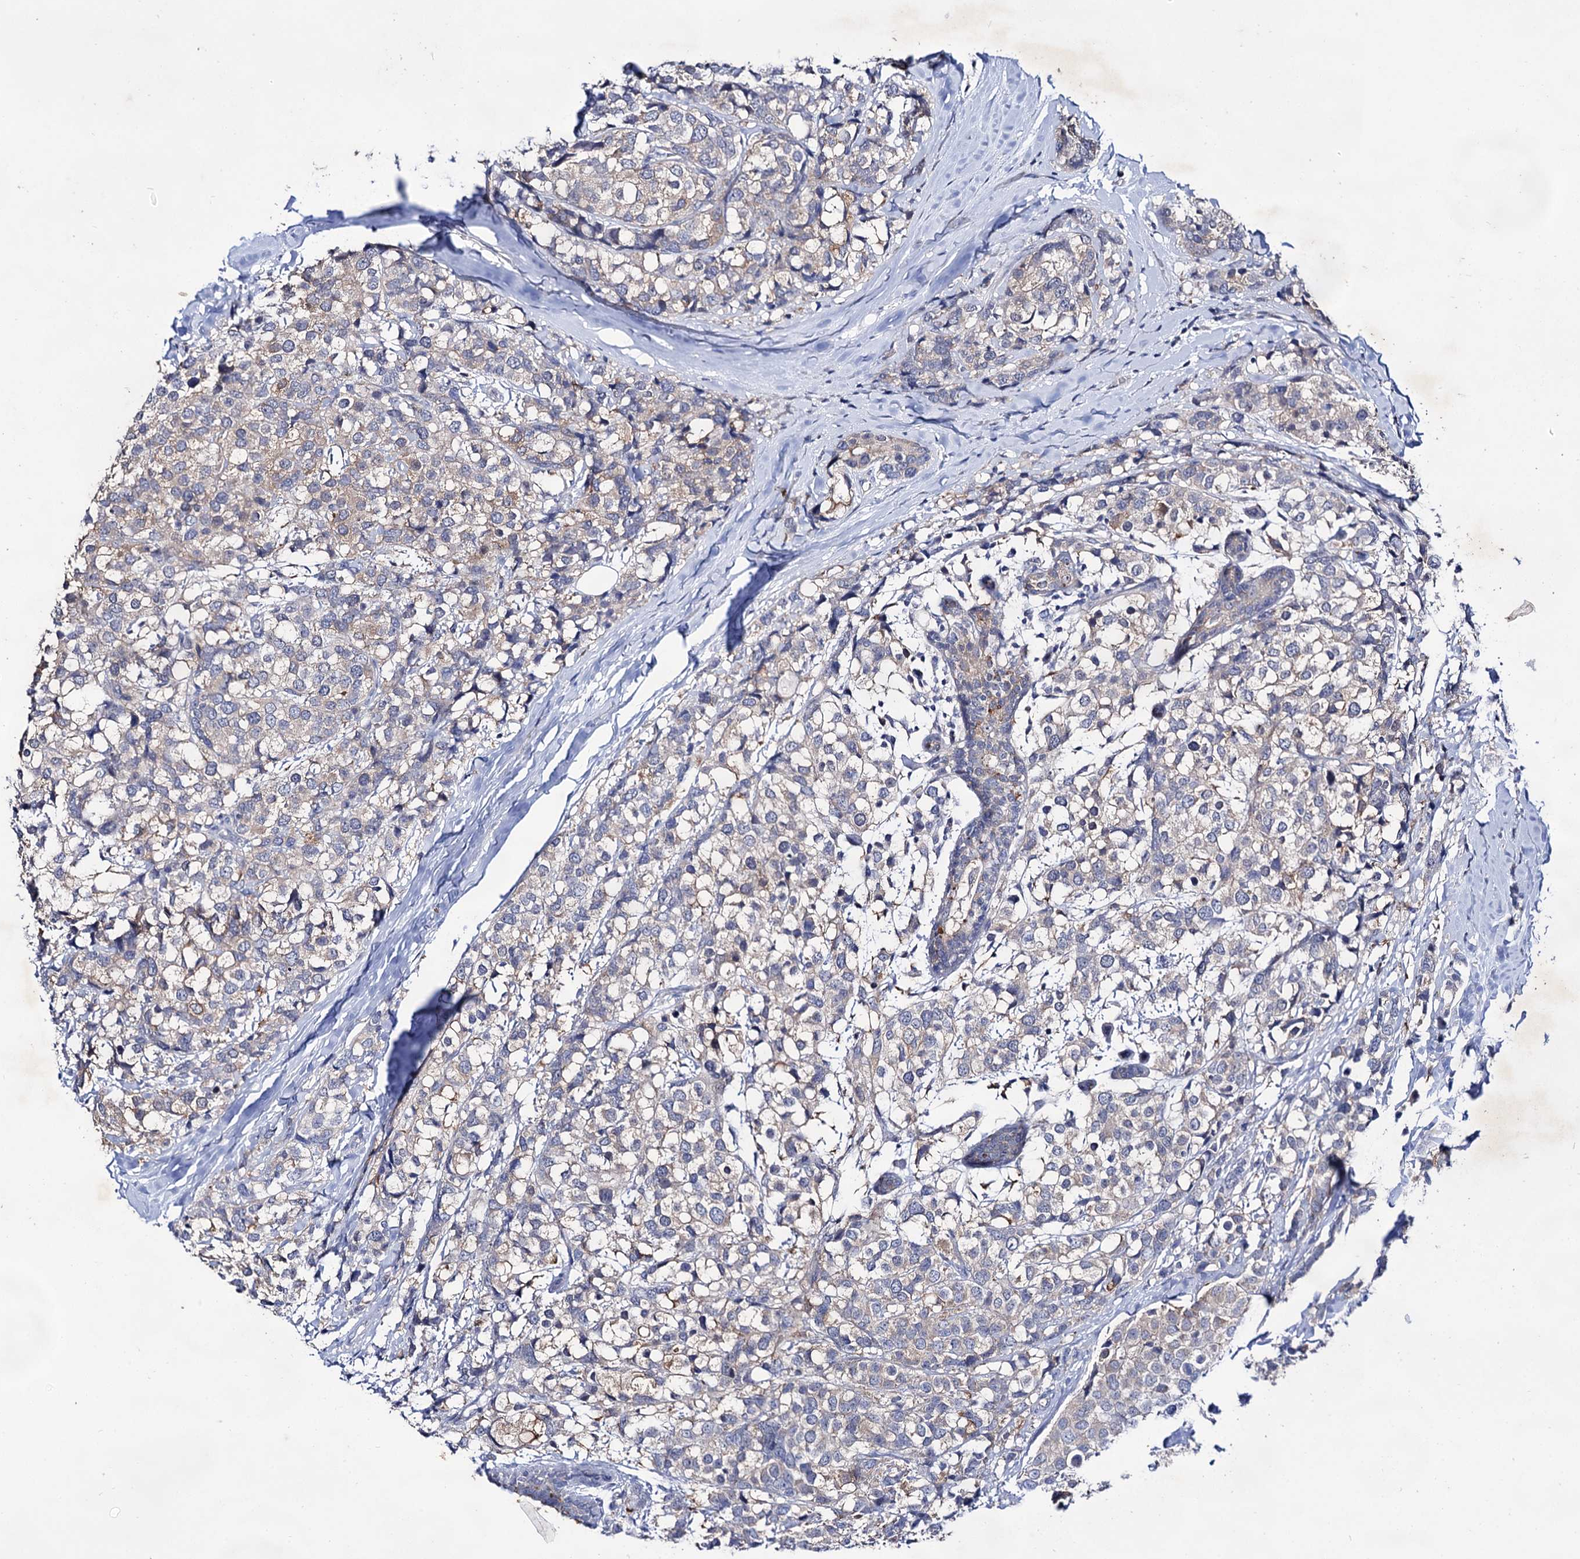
{"staining": {"intensity": "weak", "quantity": "<25%", "location": "cytoplasmic/membranous"}, "tissue": "breast cancer", "cell_type": "Tumor cells", "image_type": "cancer", "snomed": [{"axis": "morphology", "description": "Lobular carcinoma"}, {"axis": "topography", "description": "Breast"}], "caption": "DAB immunohistochemical staining of human breast cancer (lobular carcinoma) shows no significant expression in tumor cells.", "gene": "ARFIP2", "patient": {"sex": "female", "age": 59}}